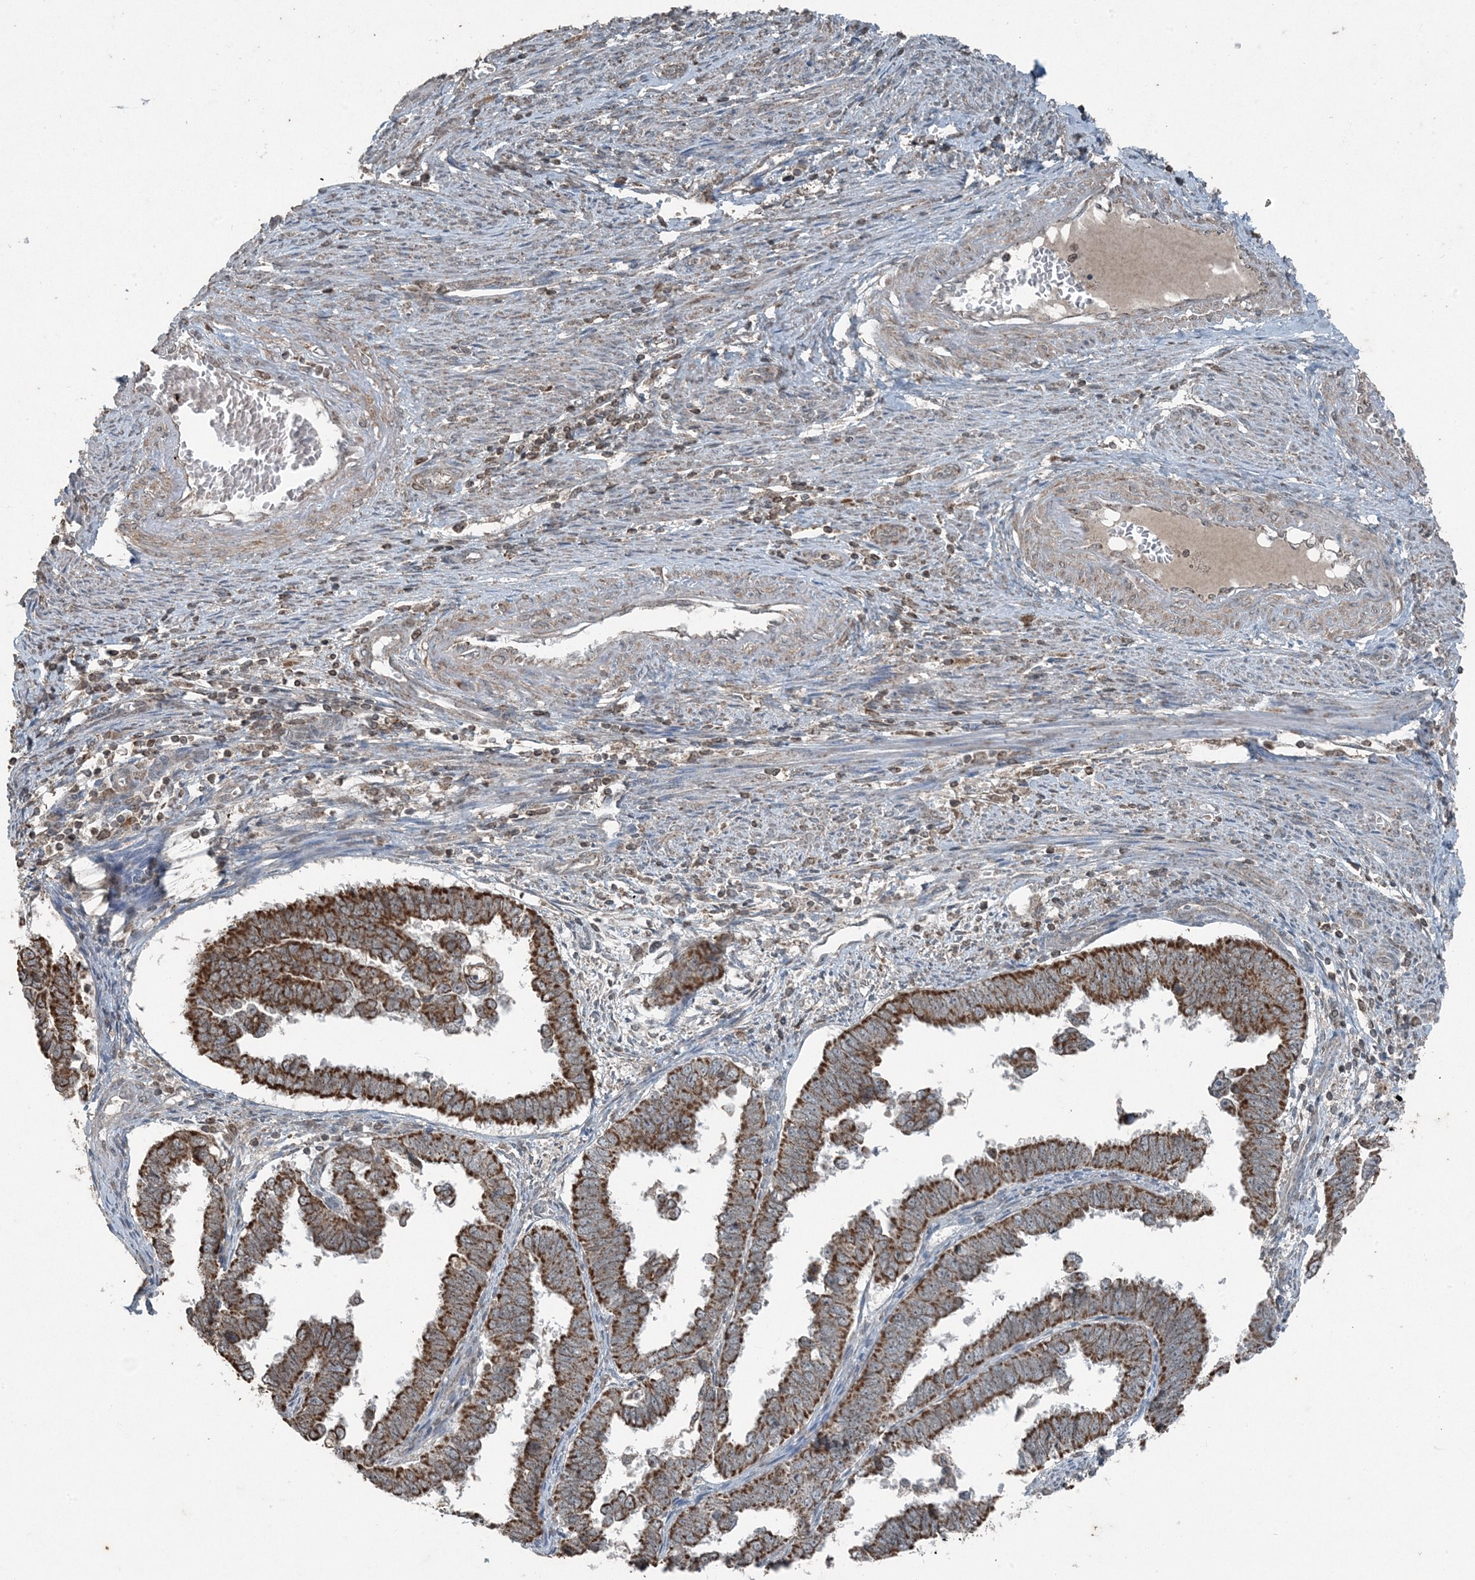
{"staining": {"intensity": "strong", "quantity": ">75%", "location": "cytoplasmic/membranous"}, "tissue": "endometrial cancer", "cell_type": "Tumor cells", "image_type": "cancer", "snomed": [{"axis": "morphology", "description": "Adenocarcinoma, NOS"}, {"axis": "topography", "description": "Endometrium"}], "caption": "Strong cytoplasmic/membranous protein positivity is seen in approximately >75% of tumor cells in endometrial cancer.", "gene": "GNL1", "patient": {"sex": "female", "age": 75}}